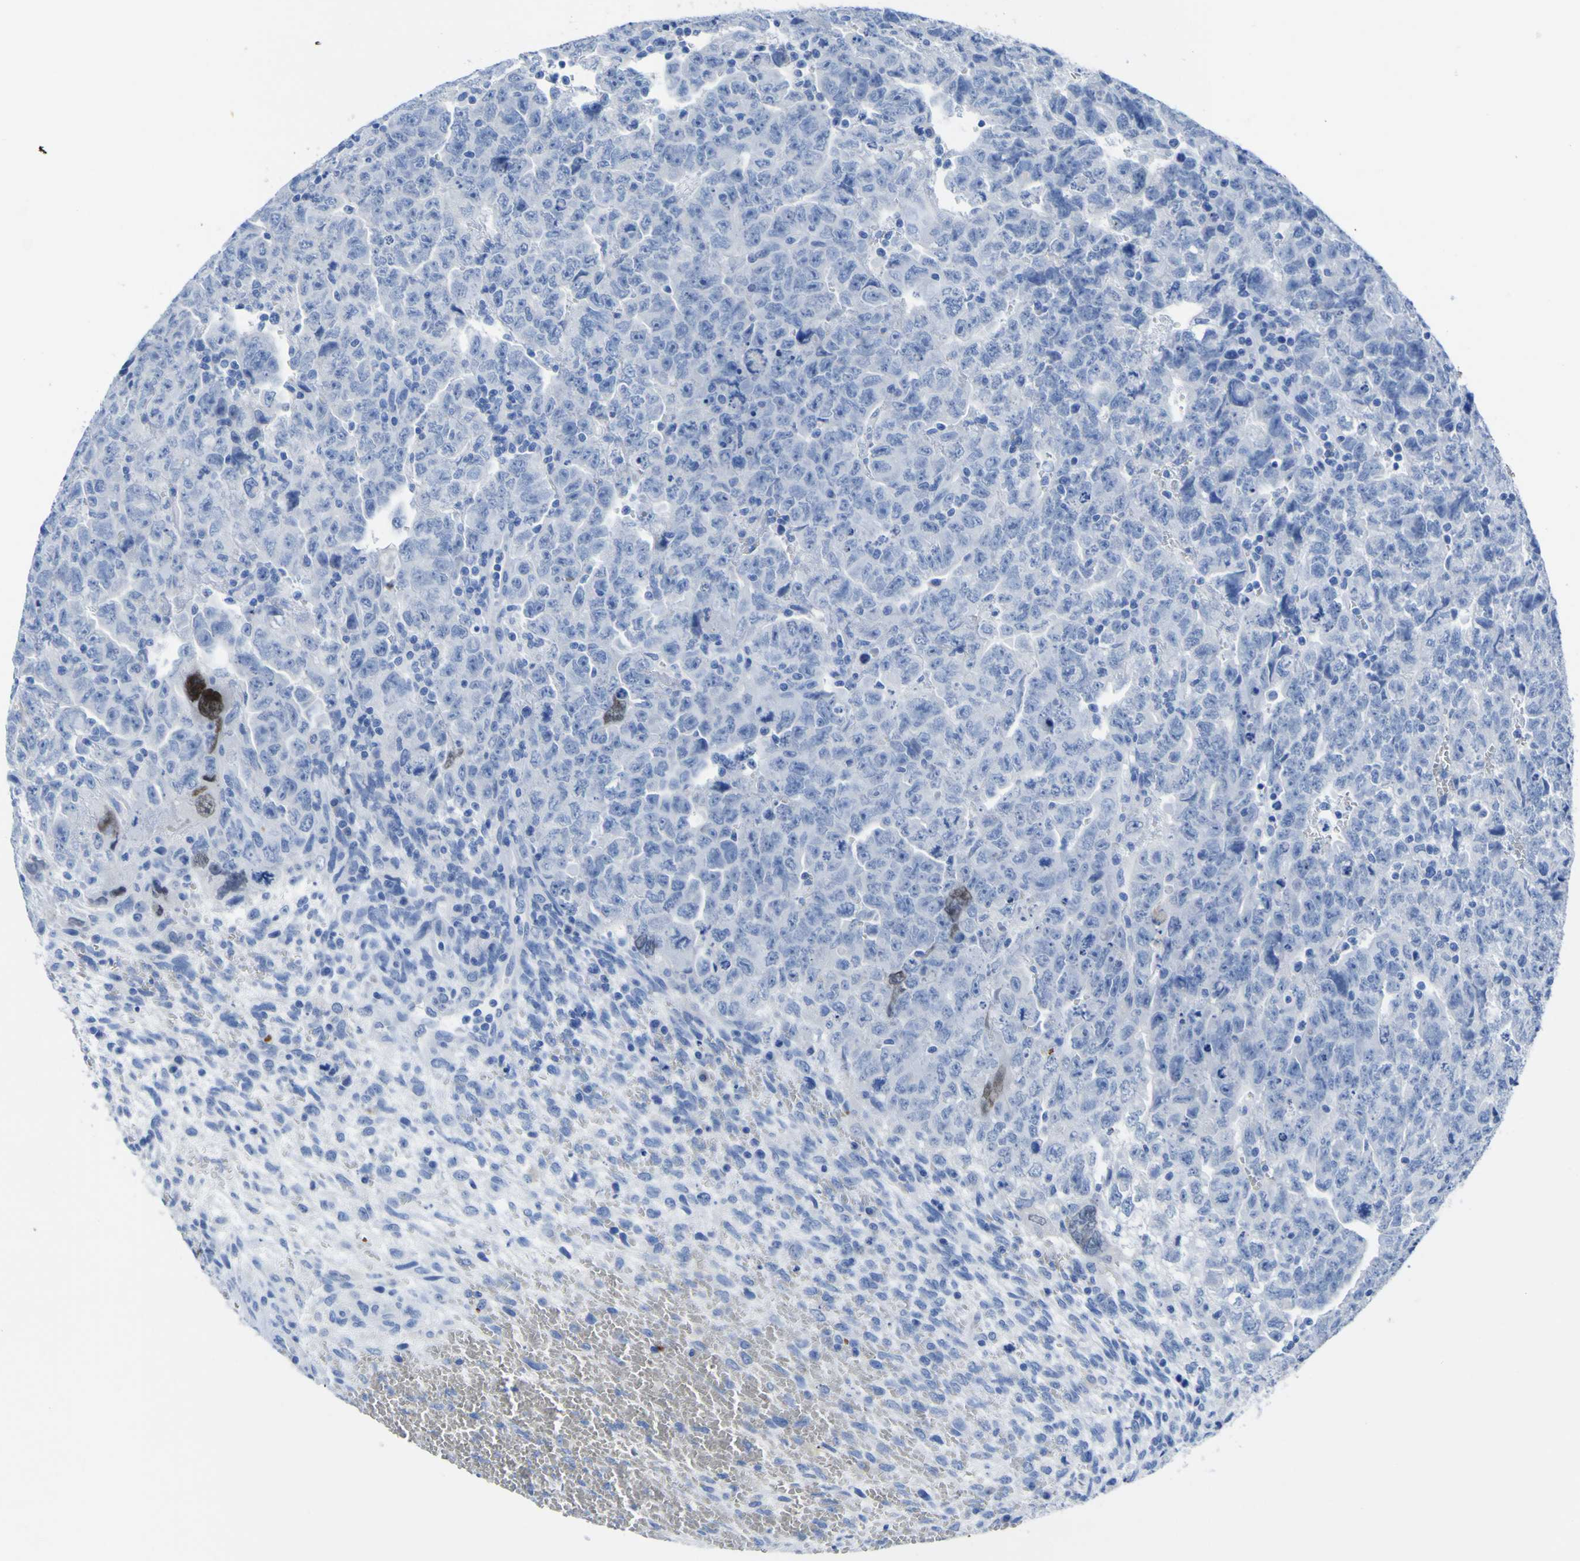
{"staining": {"intensity": "negative", "quantity": "none", "location": "none"}, "tissue": "testis cancer", "cell_type": "Tumor cells", "image_type": "cancer", "snomed": [{"axis": "morphology", "description": "Carcinoma, Embryonal, NOS"}, {"axis": "topography", "description": "Testis"}], "caption": "Protein analysis of testis cancer (embryonal carcinoma) exhibits no significant positivity in tumor cells.", "gene": "GCM1", "patient": {"sex": "male", "age": 28}}